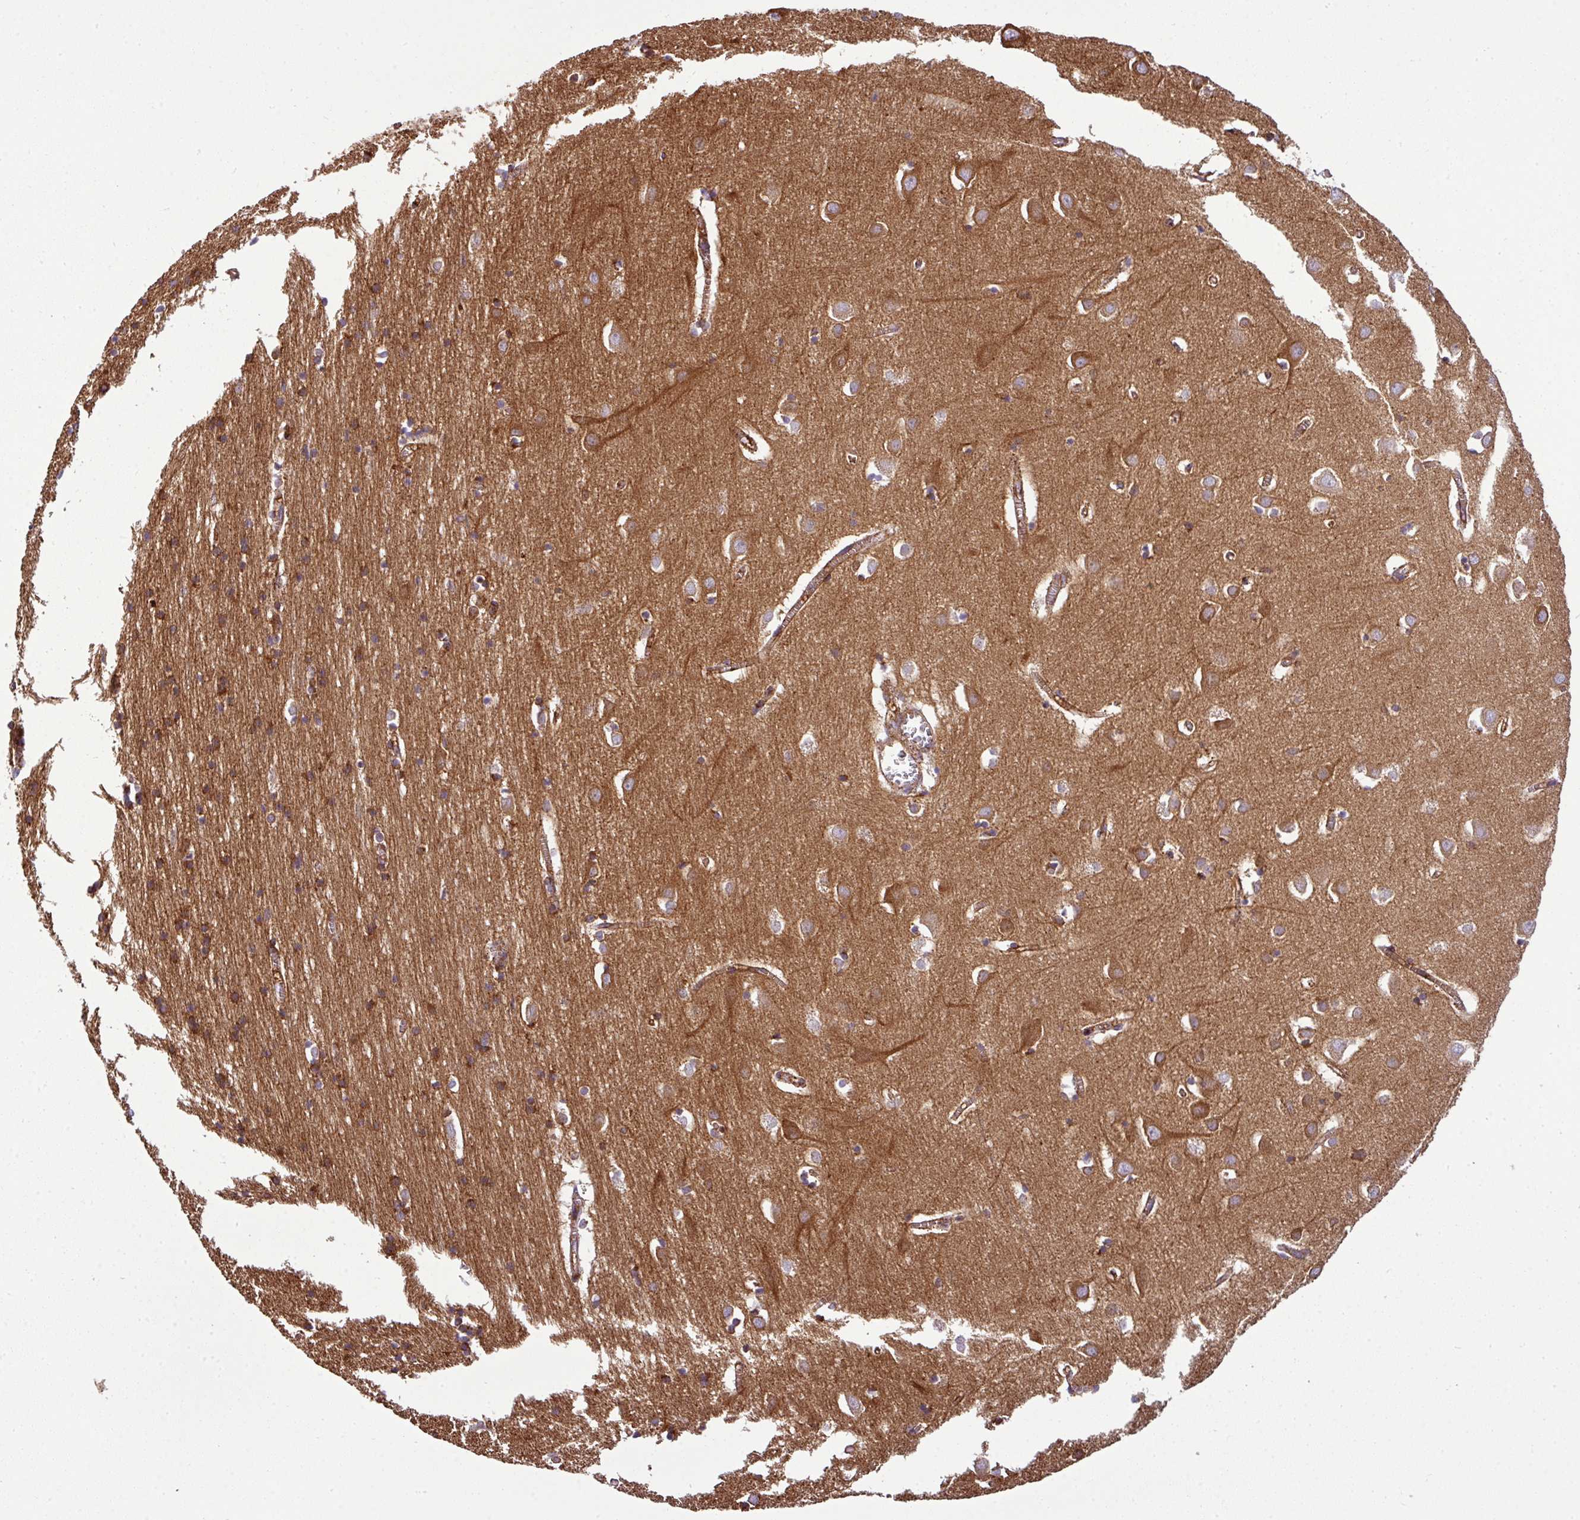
{"staining": {"intensity": "moderate", "quantity": ">75%", "location": "cytoplasmic/membranous"}, "tissue": "cerebral cortex", "cell_type": "Endothelial cells", "image_type": "normal", "snomed": [{"axis": "morphology", "description": "Normal tissue, NOS"}, {"axis": "topography", "description": "Cerebral cortex"}], "caption": "Immunohistochemistry (IHC) histopathology image of benign cerebral cortex: human cerebral cortex stained using IHC reveals medium levels of moderate protein expression localized specifically in the cytoplasmic/membranous of endothelial cells, appearing as a cytoplasmic/membranous brown color.", "gene": "PRELID3B", "patient": {"sex": "male", "age": 70}}